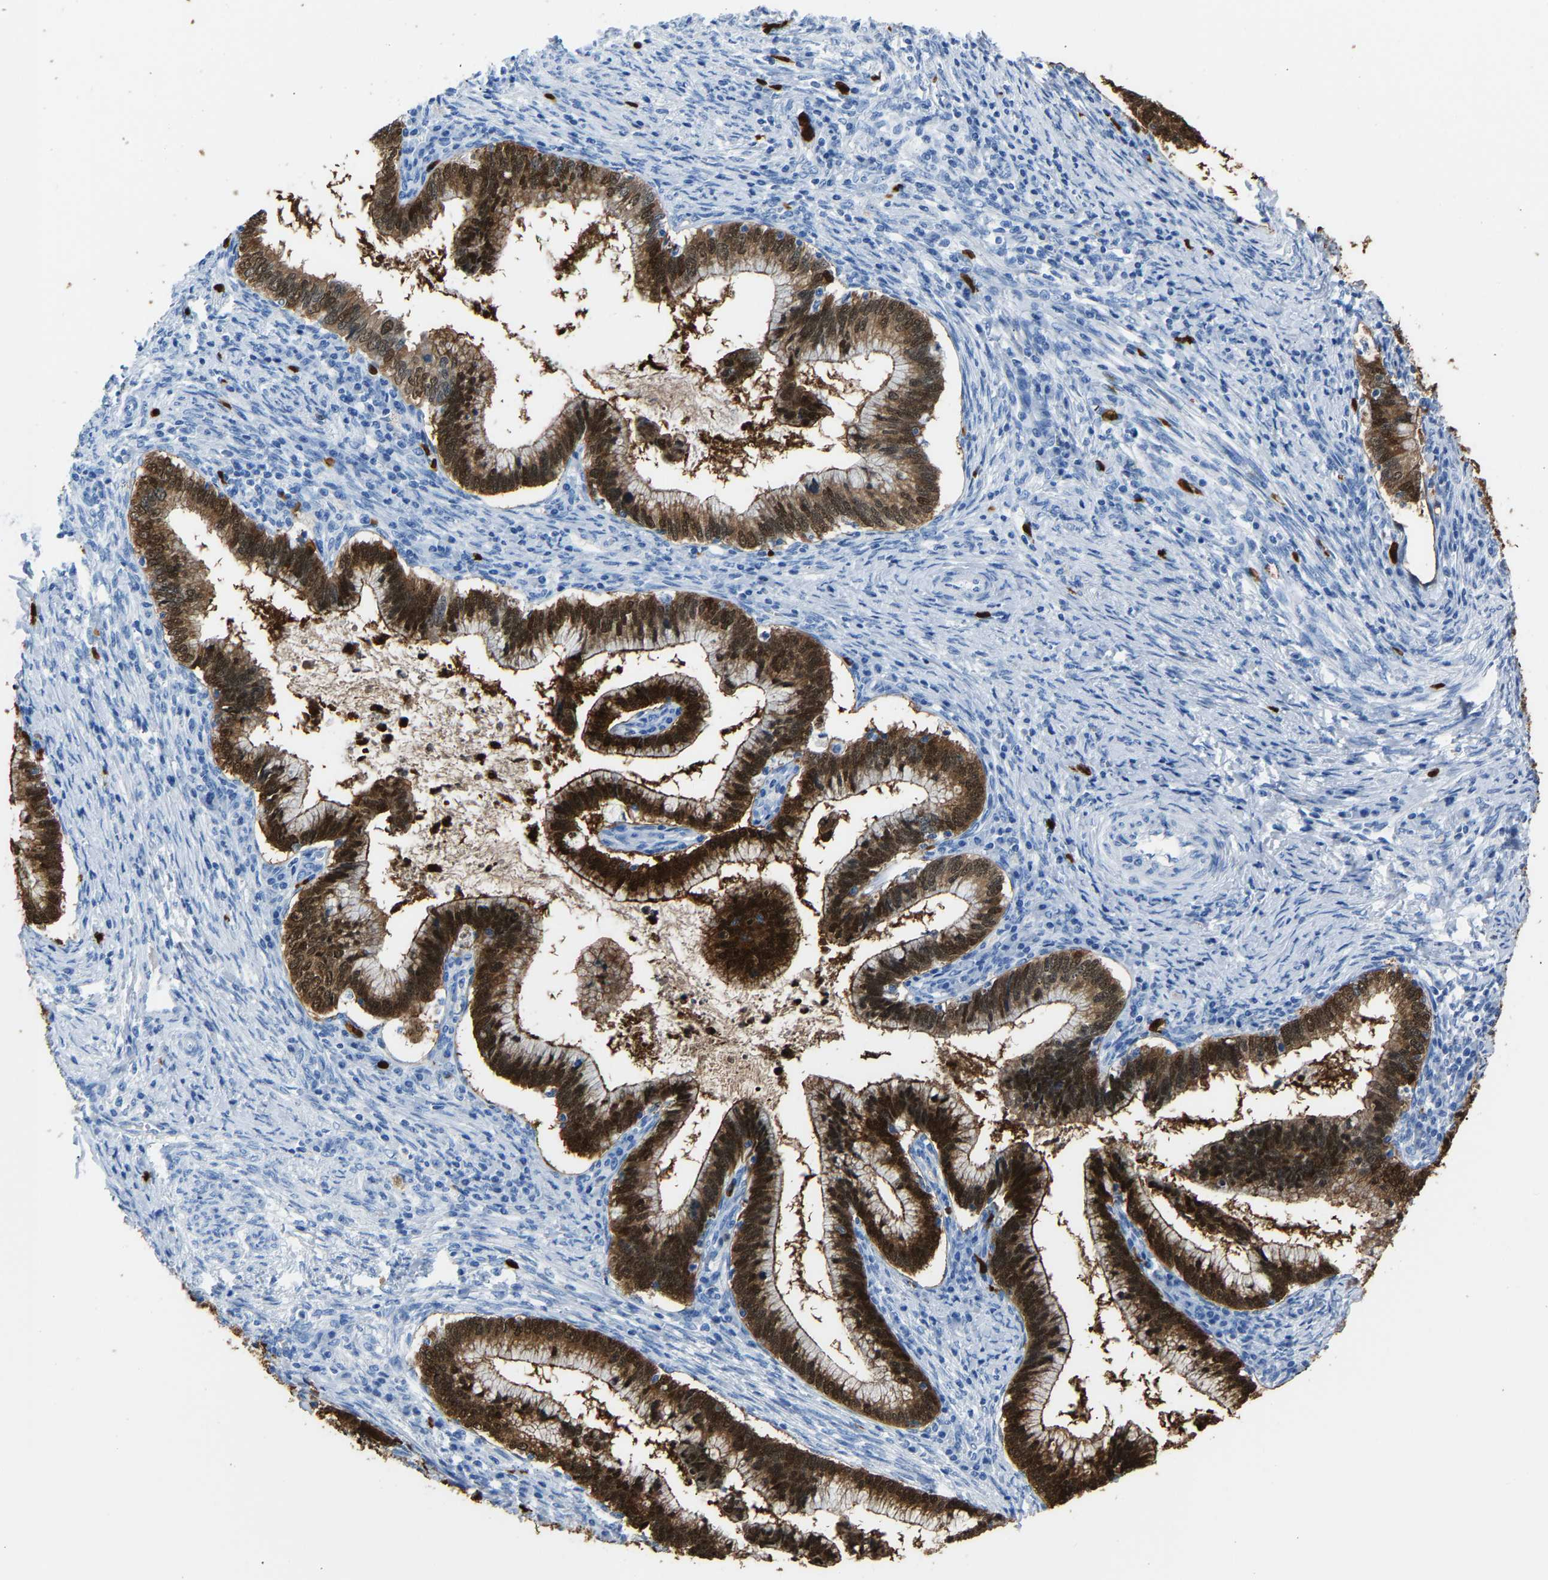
{"staining": {"intensity": "strong", "quantity": ">75%", "location": "cytoplasmic/membranous,nuclear"}, "tissue": "cervical cancer", "cell_type": "Tumor cells", "image_type": "cancer", "snomed": [{"axis": "morphology", "description": "Adenocarcinoma, NOS"}, {"axis": "topography", "description": "Cervix"}], "caption": "Immunohistochemical staining of human adenocarcinoma (cervical) shows high levels of strong cytoplasmic/membranous and nuclear protein staining in approximately >75% of tumor cells.", "gene": "S100P", "patient": {"sex": "female", "age": 36}}